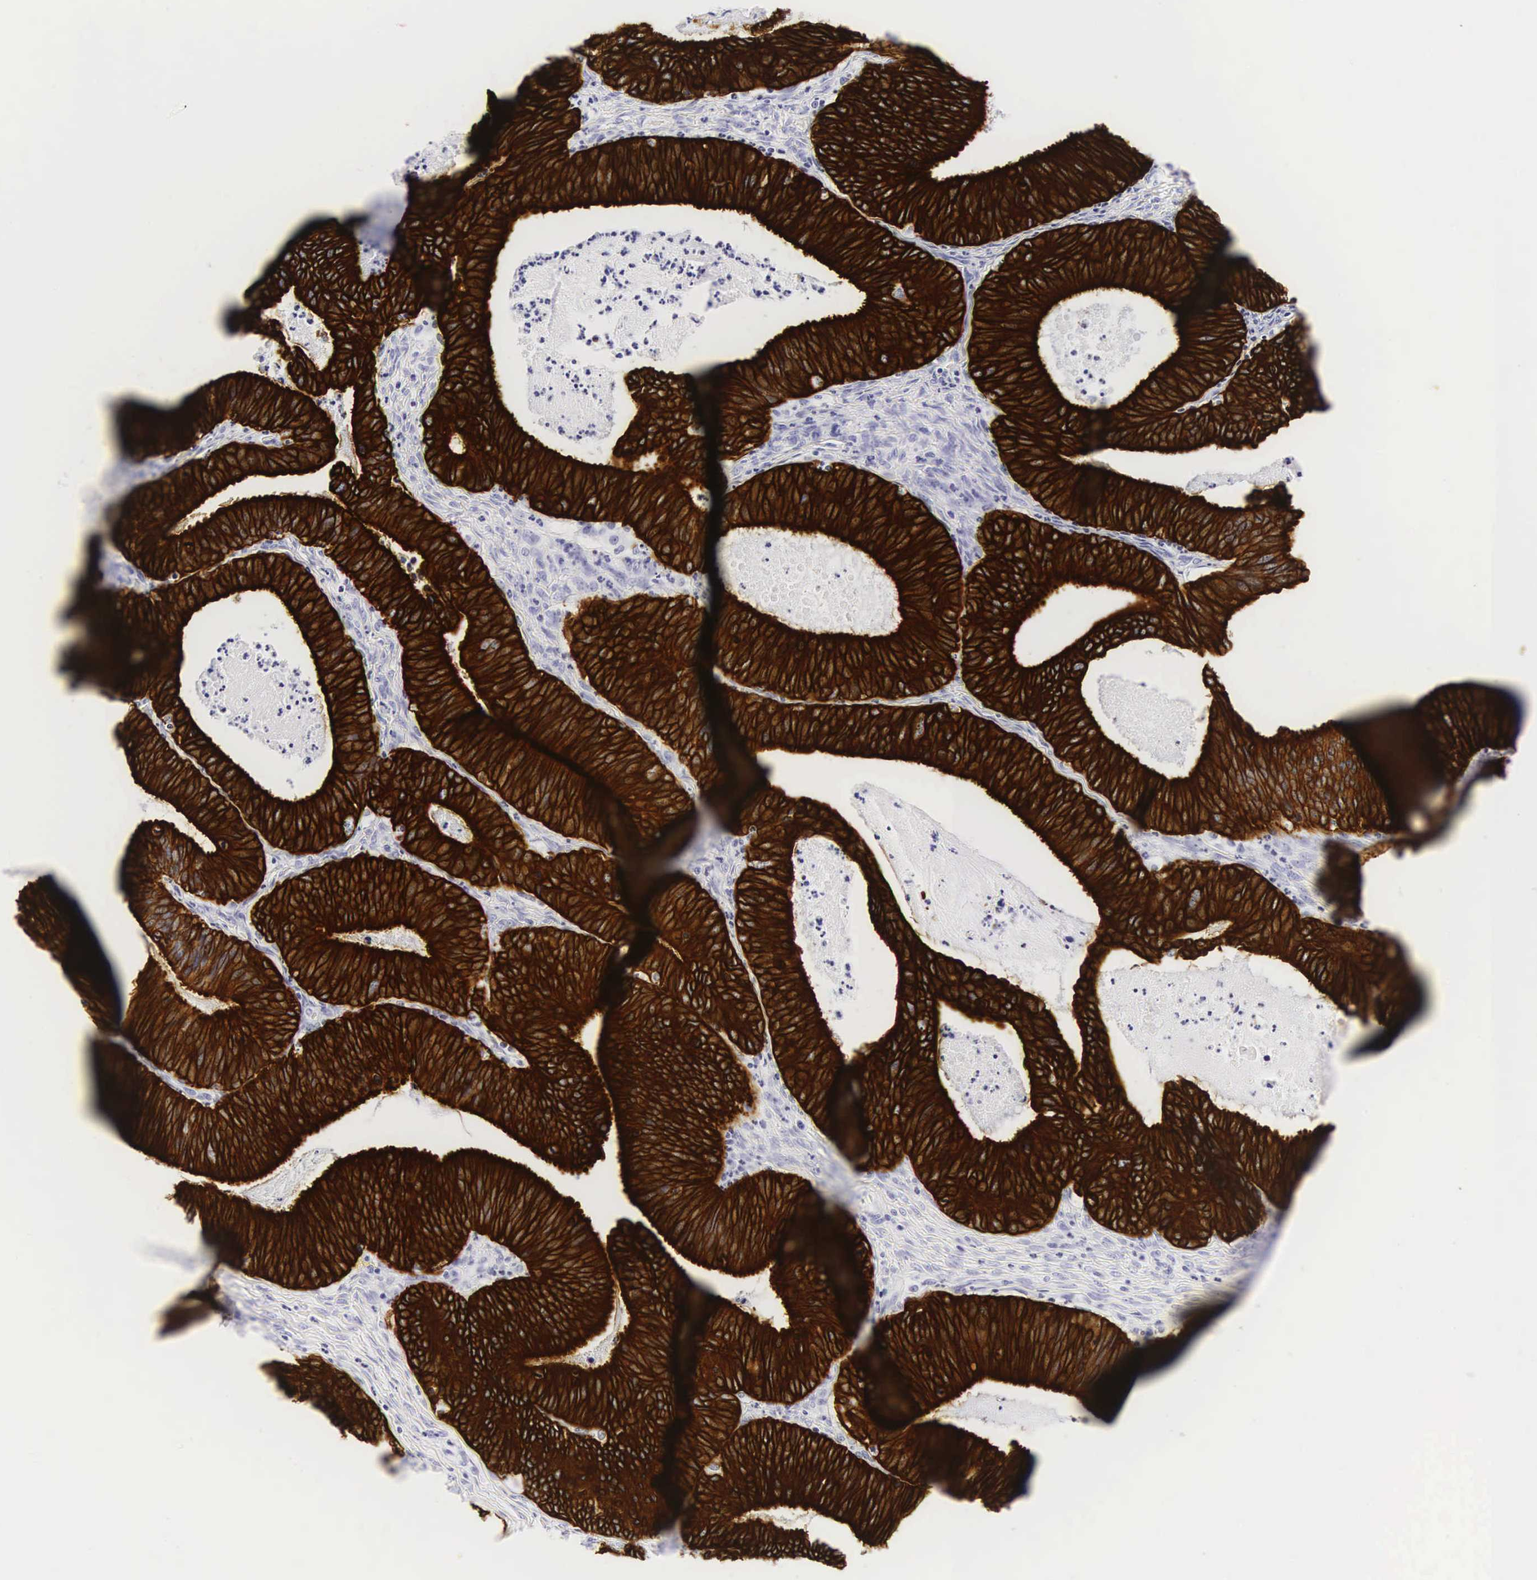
{"staining": {"intensity": "strong", "quantity": ">75%", "location": "cytoplasmic/membranous"}, "tissue": "ovarian cancer", "cell_type": "Tumor cells", "image_type": "cancer", "snomed": [{"axis": "morphology", "description": "Carcinoma, endometroid"}, {"axis": "topography", "description": "Ovary"}], "caption": "Human ovarian cancer (endometroid carcinoma) stained with a brown dye displays strong cytoplasmic/membranous positive expression in approximately >75% of tumor cells.", "gene": "KRT18", "patient": {"sex": "female", "age": 52}}